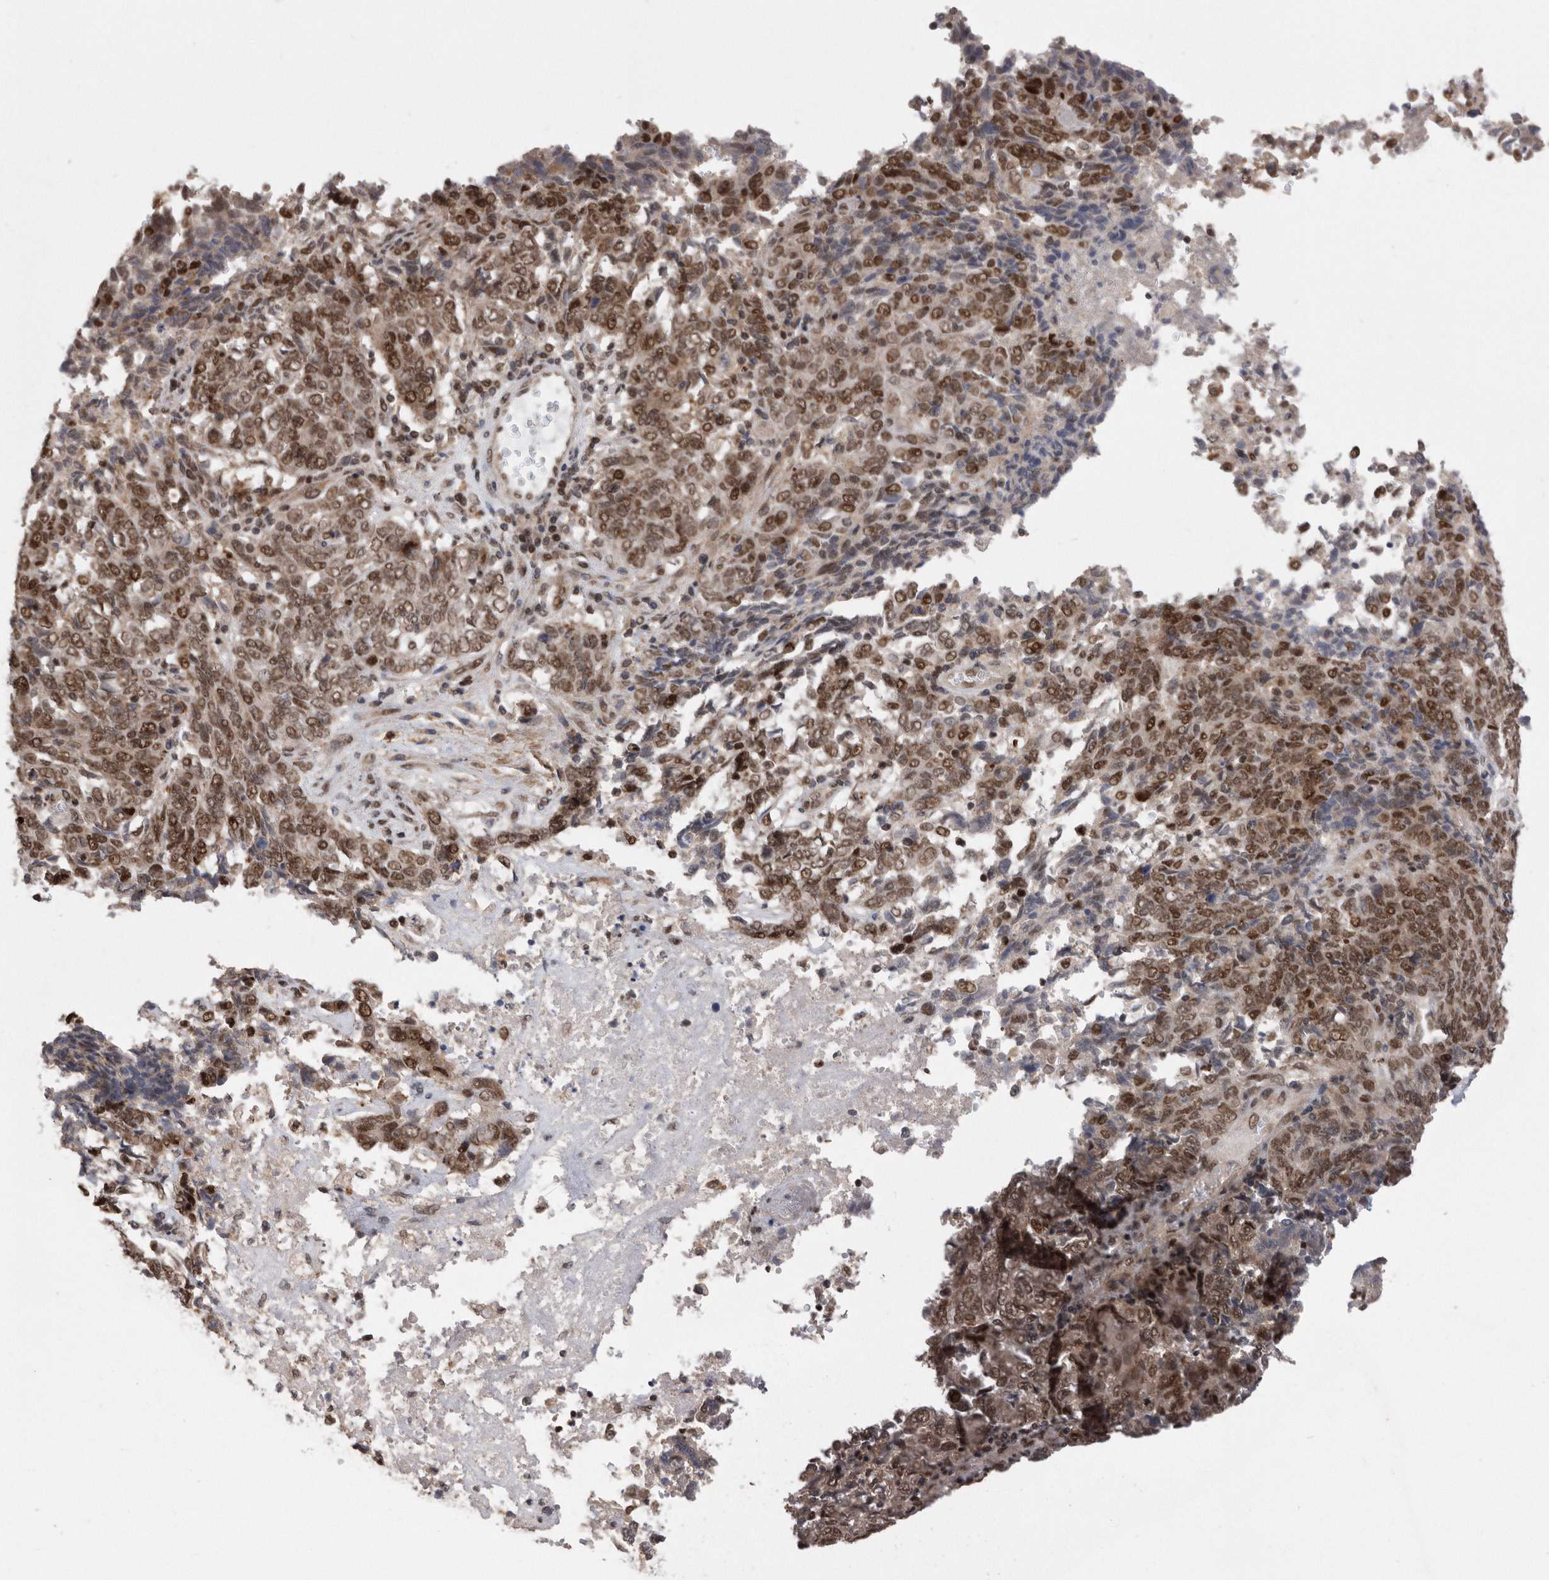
{"staining": {"intensity": "moderate", "quantity": ">75%", "location": "nuclear"}, "tissue": "endometrial cancer", "cell_type": "Tumor cells", "image_type": "cancer", "snomed": [{"axis": "morphology", "description": "Adenocarcinoma, NOS"}, {"axis": "topography", "description": "Endometrium"}], "caption": "This is an image of IHC staining of endometrial adenocarcinoma, which shows moderate expression in the nuclear of tumor cells.", "gene": "TDRD3", "patient": {"sex": "female", "age": 80}}